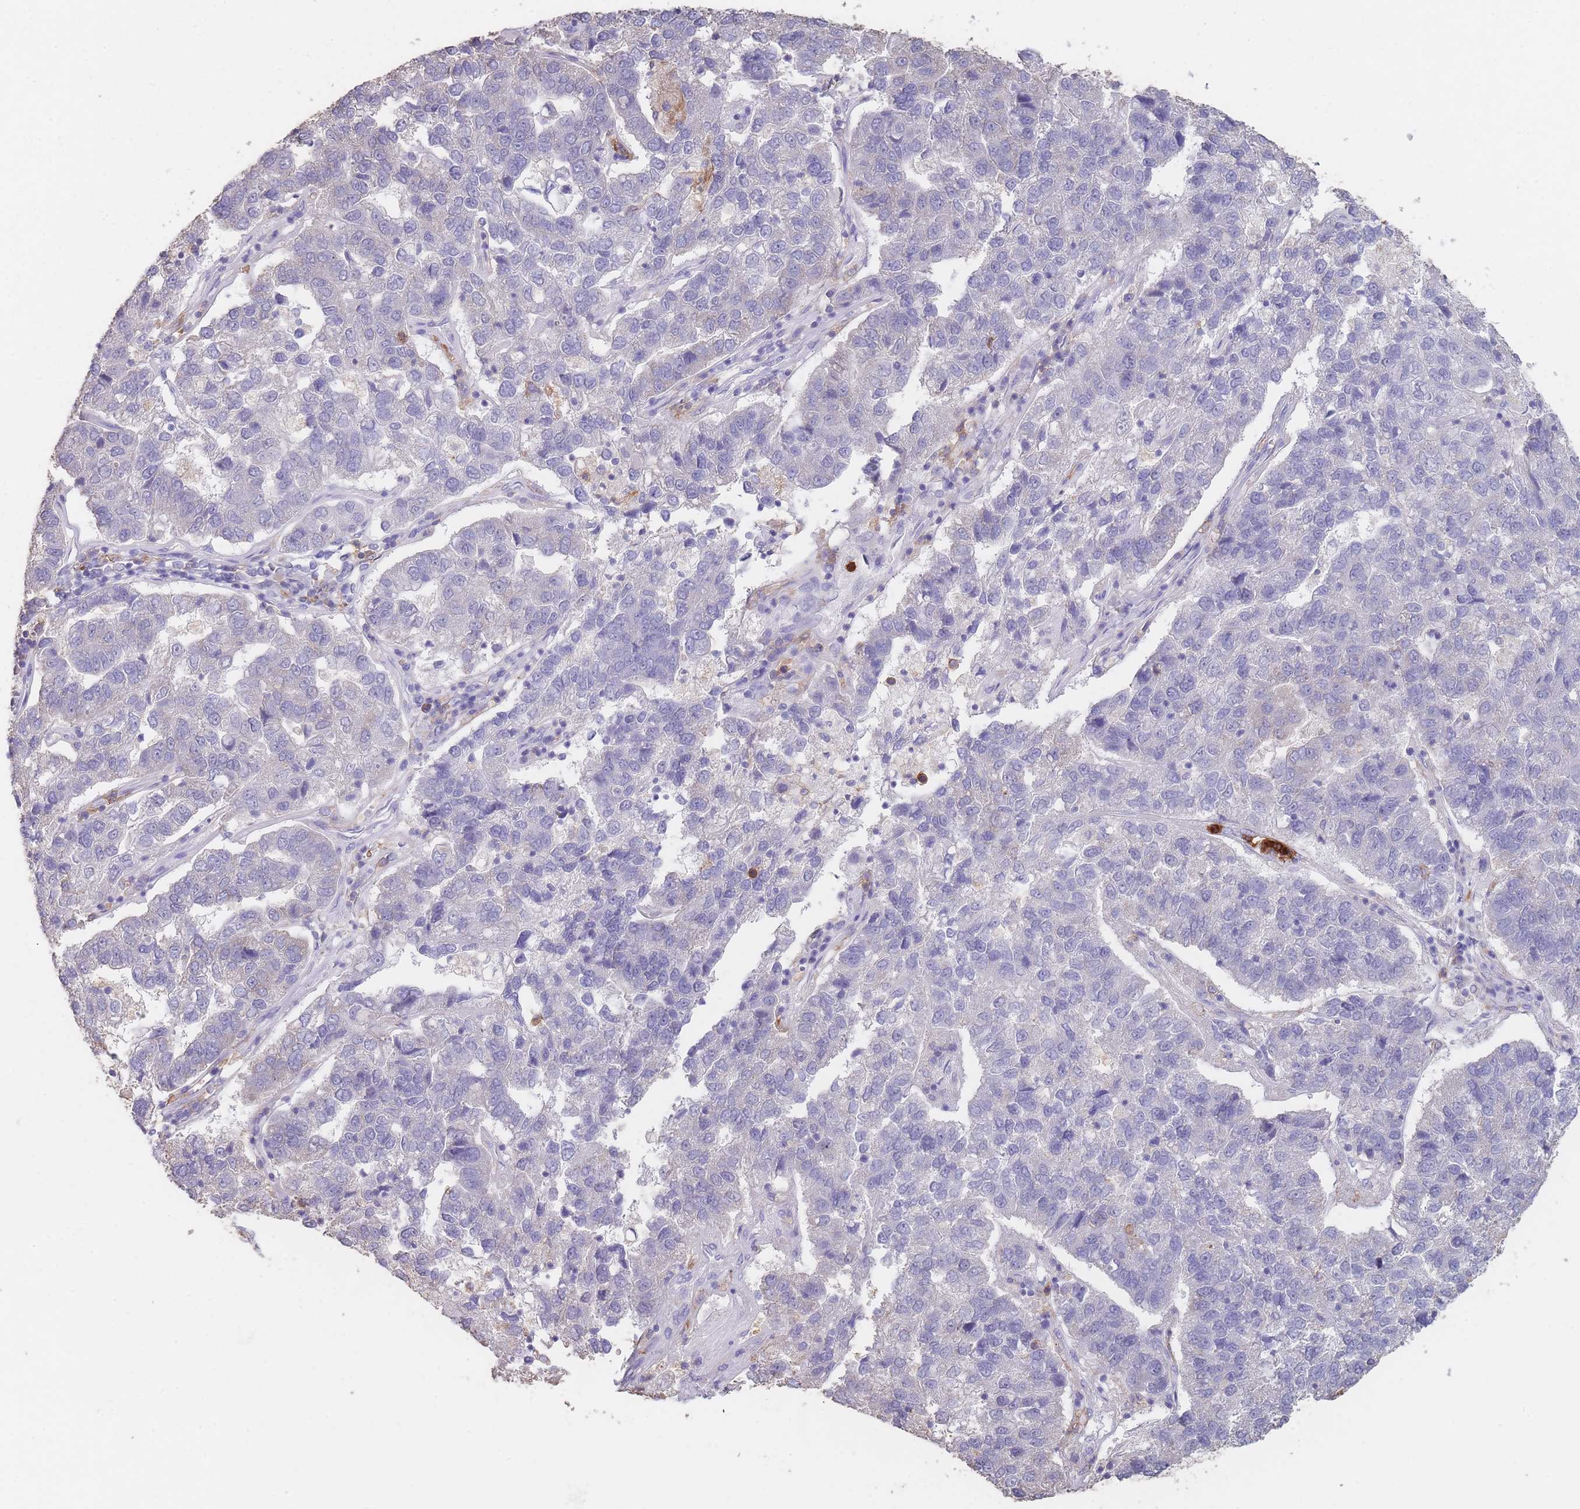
{"staining": {"intensity": "negative", "quantity": "none", "location": "none"}, "tissue": "pancreatic cancer", "cell_type": "Tumor cells", "image_type": "cancer", "snomed": [{"axis": "morphology", "description": "Adenocarcinoma, NOS"}, {"axis": "topography", "description": "Pancreas"}], "caption": "An image of pancreatic cancer stained for a protein demonstrates no brown staining in tumor cells.", "gene": "CLEC12A", "patient": {"sex": "female", "age": 61}}